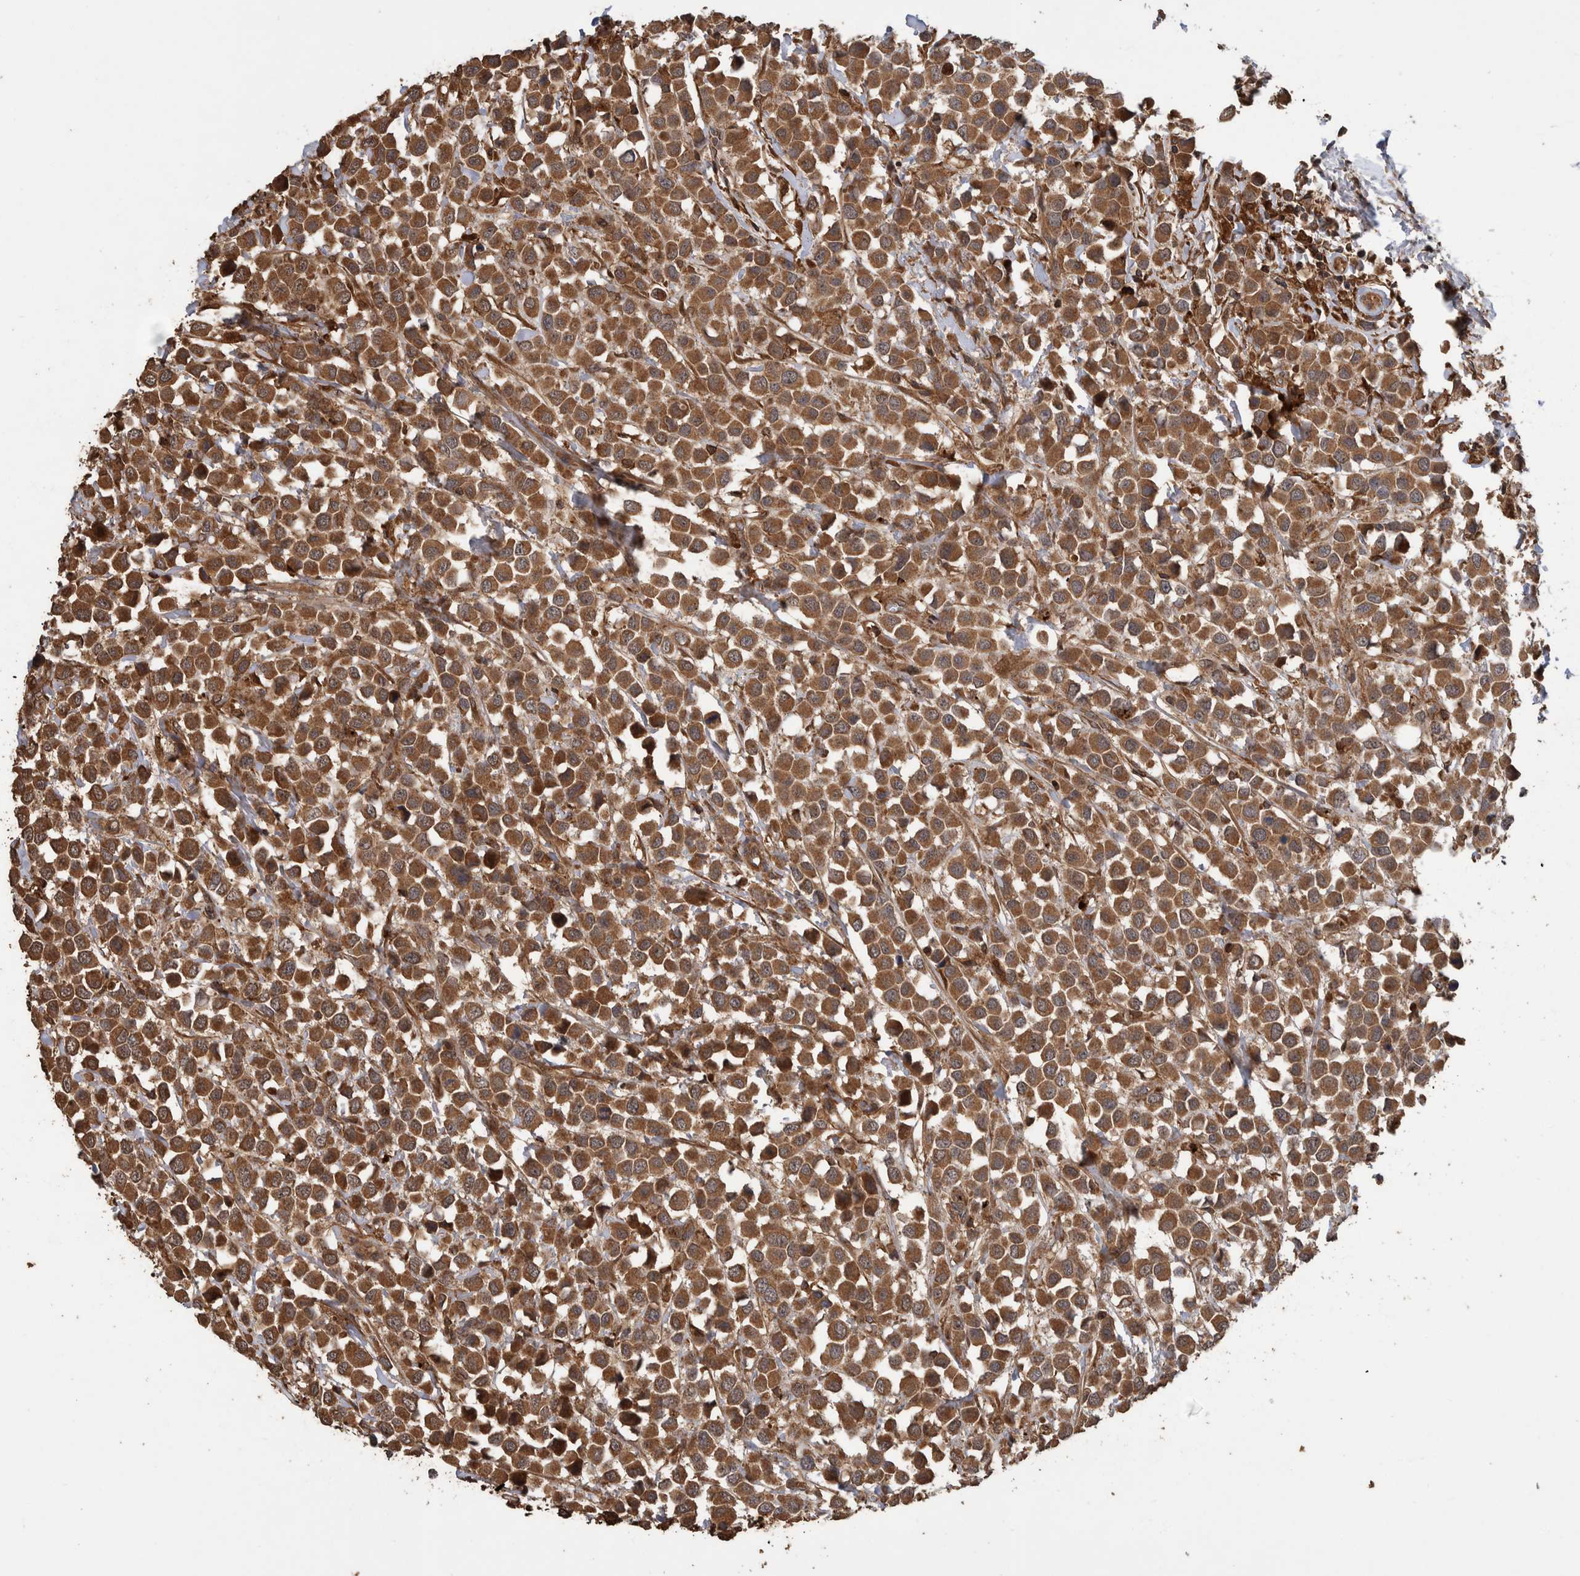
{"staining": {"intensity": "strong", "quantity": ">75%", "location": "cytoplasmic/membranous"}, "tissue": "breast cancer", "cell_type": "Tumor cells", "image_type": "cancer", "snomed": [{"axis": "morphology", "description": "Duct carcinoma"}, {"axis": "topography", "description": "Breast"}], "caption": "Brown immunohistochemical staining in intraductal carcinoma (breast) reveals strong cytoplasmic/membranous positivity in approximately >75% of tumor cells.", "gene": "TRIM16", "patient": {"sex": "female", "age": 61}}